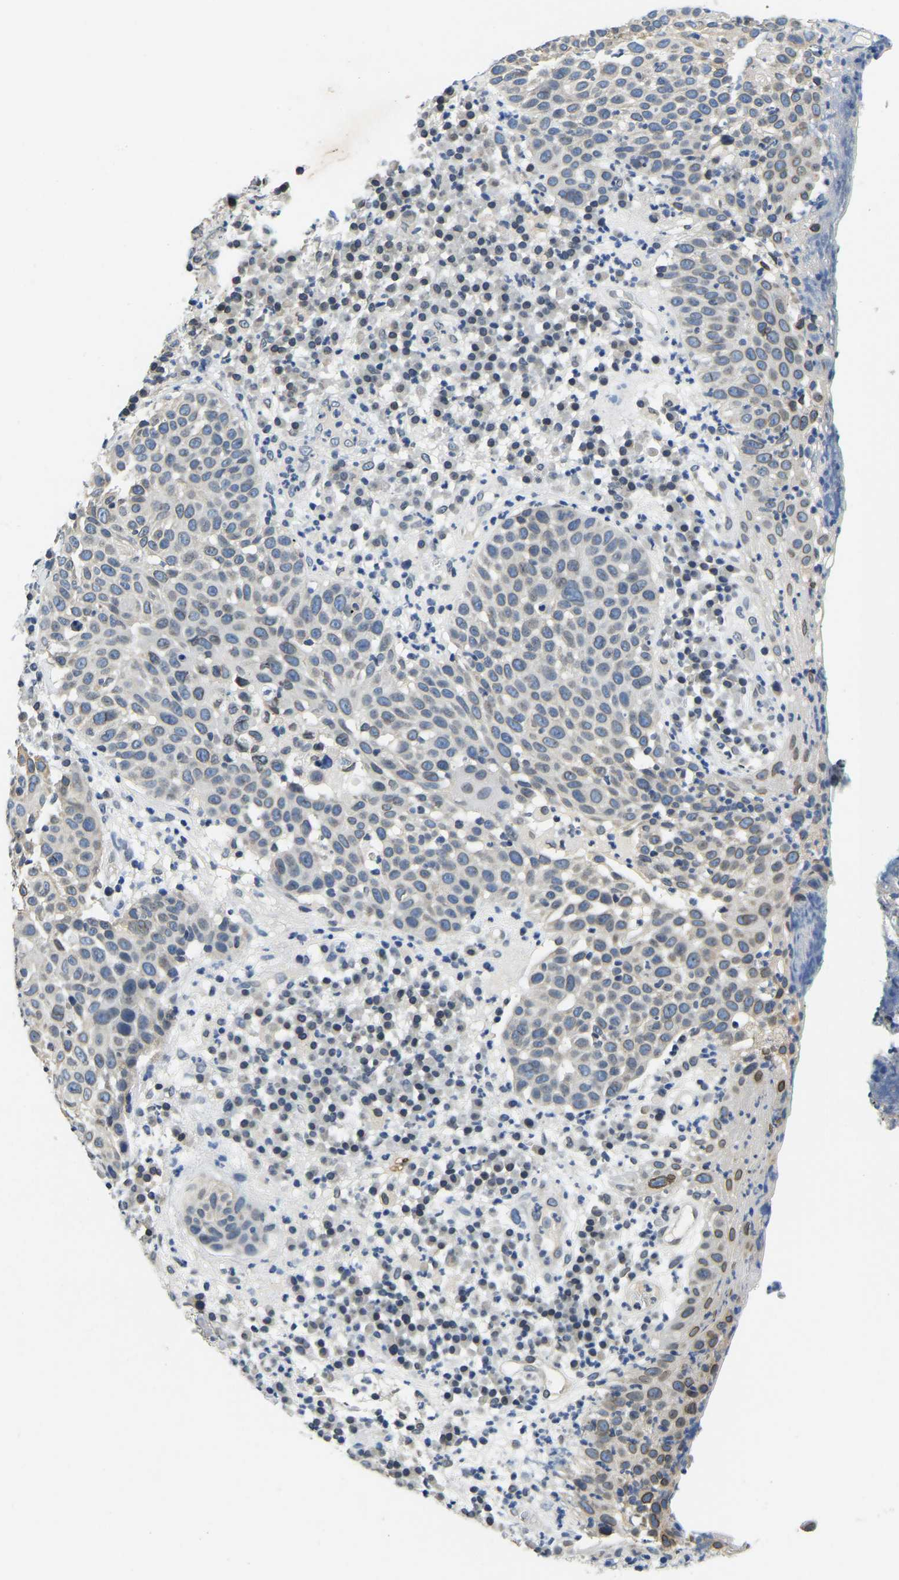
{"staining": {"intensity": "weak", "quantity": "<25%", "location": "cytoplasmic/membranous,nuclear"}, "tissue": "skin cancer", "cell_type": "Tumor cells", "image_type": "cancer", "snomed": [{"axis": "morphology", "description": "Squamous cell carcinoma in situ, NOS"}, {"axis": "morphology", "description": "Squamous cell carcinoma, NOS"}, {"axis": "topography", "description": "Skin"}], "caption": "Immunohistochemical staining of skin cancer (squamous cell carcinoma) shows no significant positivity in tumor cells.", "gene": "RANBP2", "patient": {"sex": "male", "age": 93}}